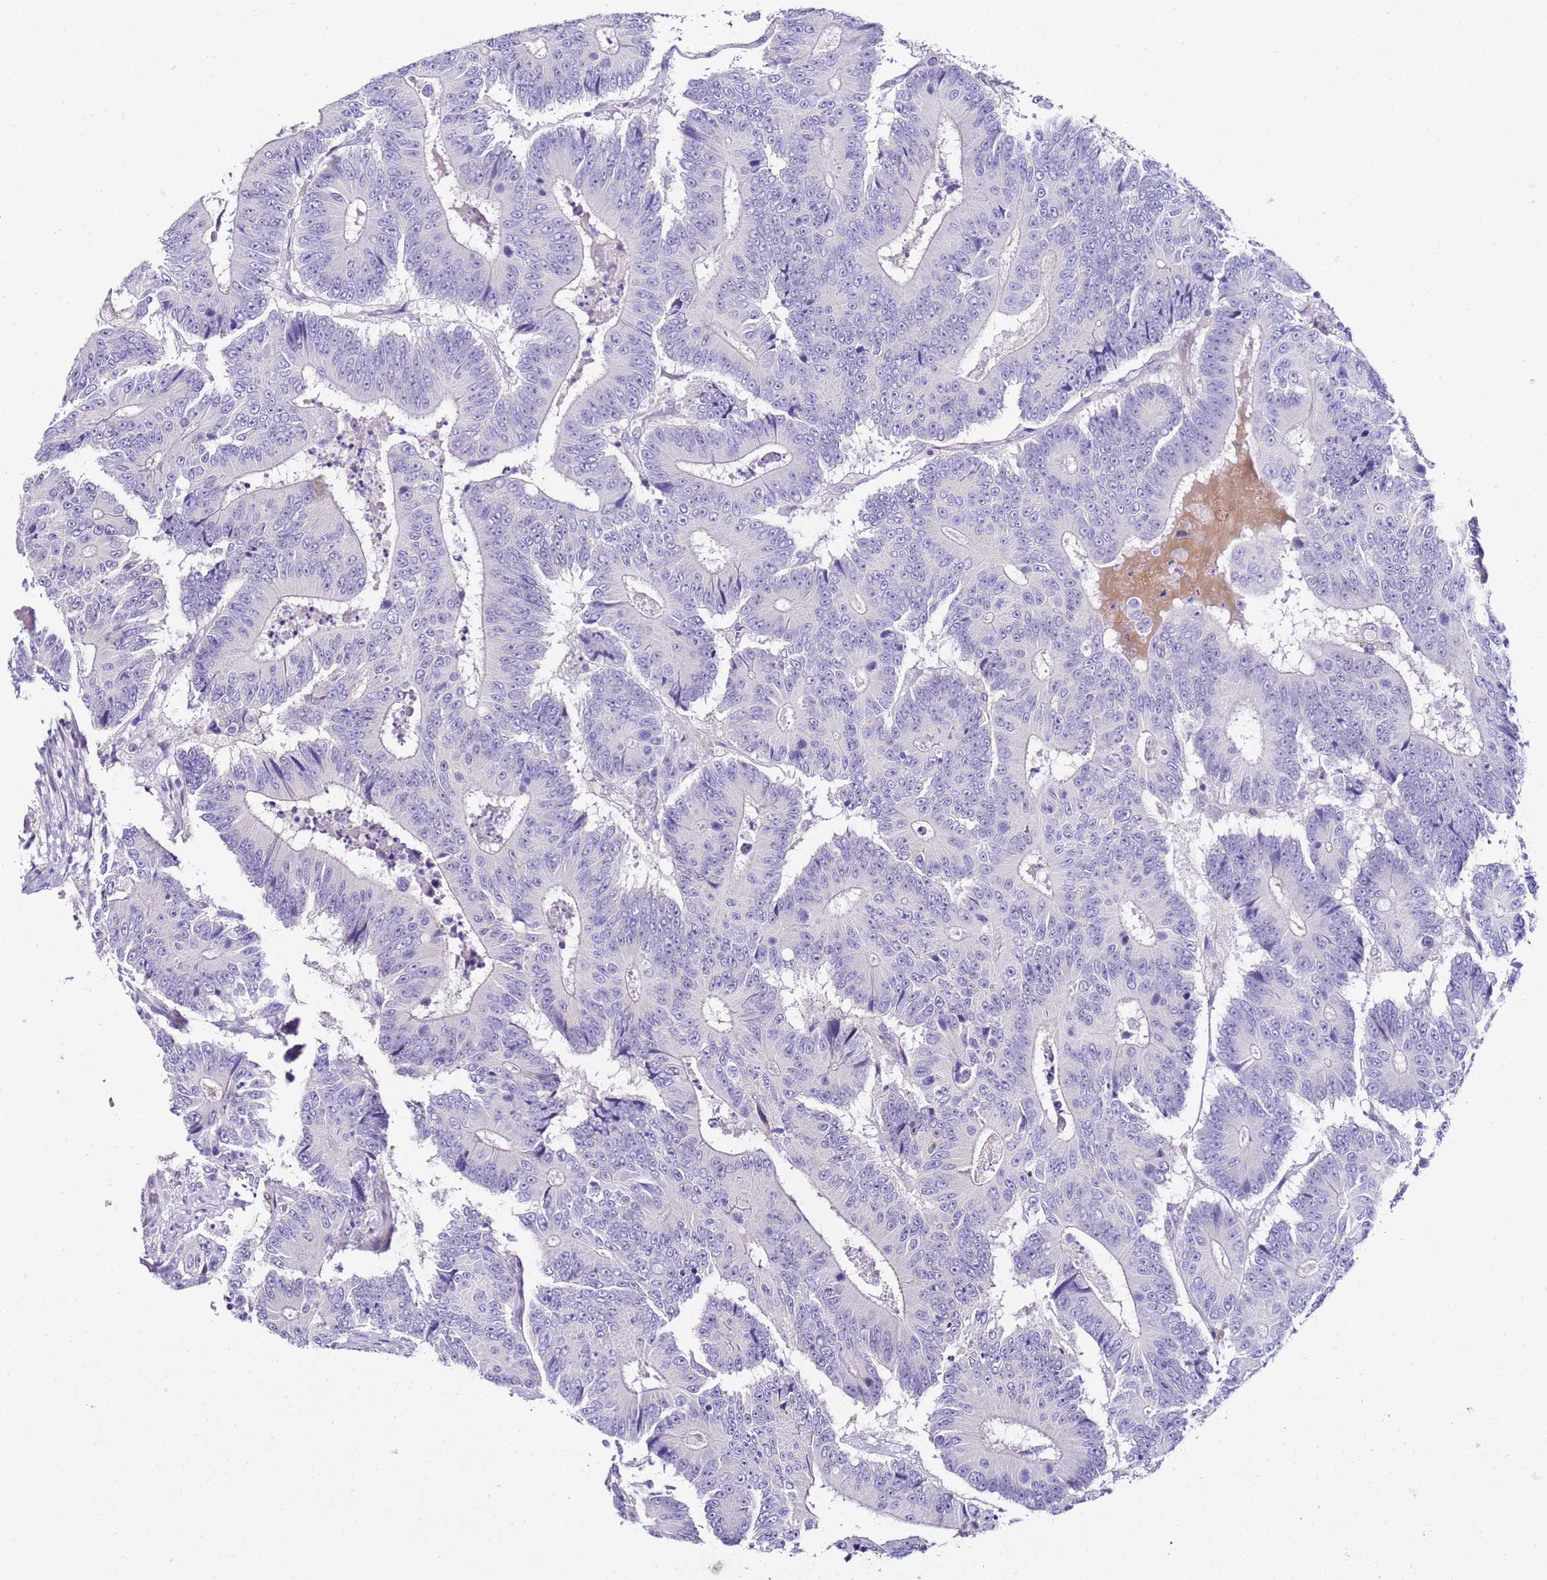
{"staining": {"intensity": "negative", "quantity": "none", "location": "none"}, "tissue": "colorectal cancer", "cell_type": "Tumor cells", "image_type": "cancer", "snomed": [{"axis": "morphology", "description": "Adenocarcinoma, NOS"}, {"axis": "topography", "description": "Colon"}], "caption": "High magnification brightfield microscopy of adenocarcinoma (colorectal) stained with DAB (3,3'-diaminobenzidine) (brown) and counterstained with hematoxylin (blue): tumor cells show no significant positivity.", "gene": "HGD", "patient": {"sex": "male", "age": 83}}